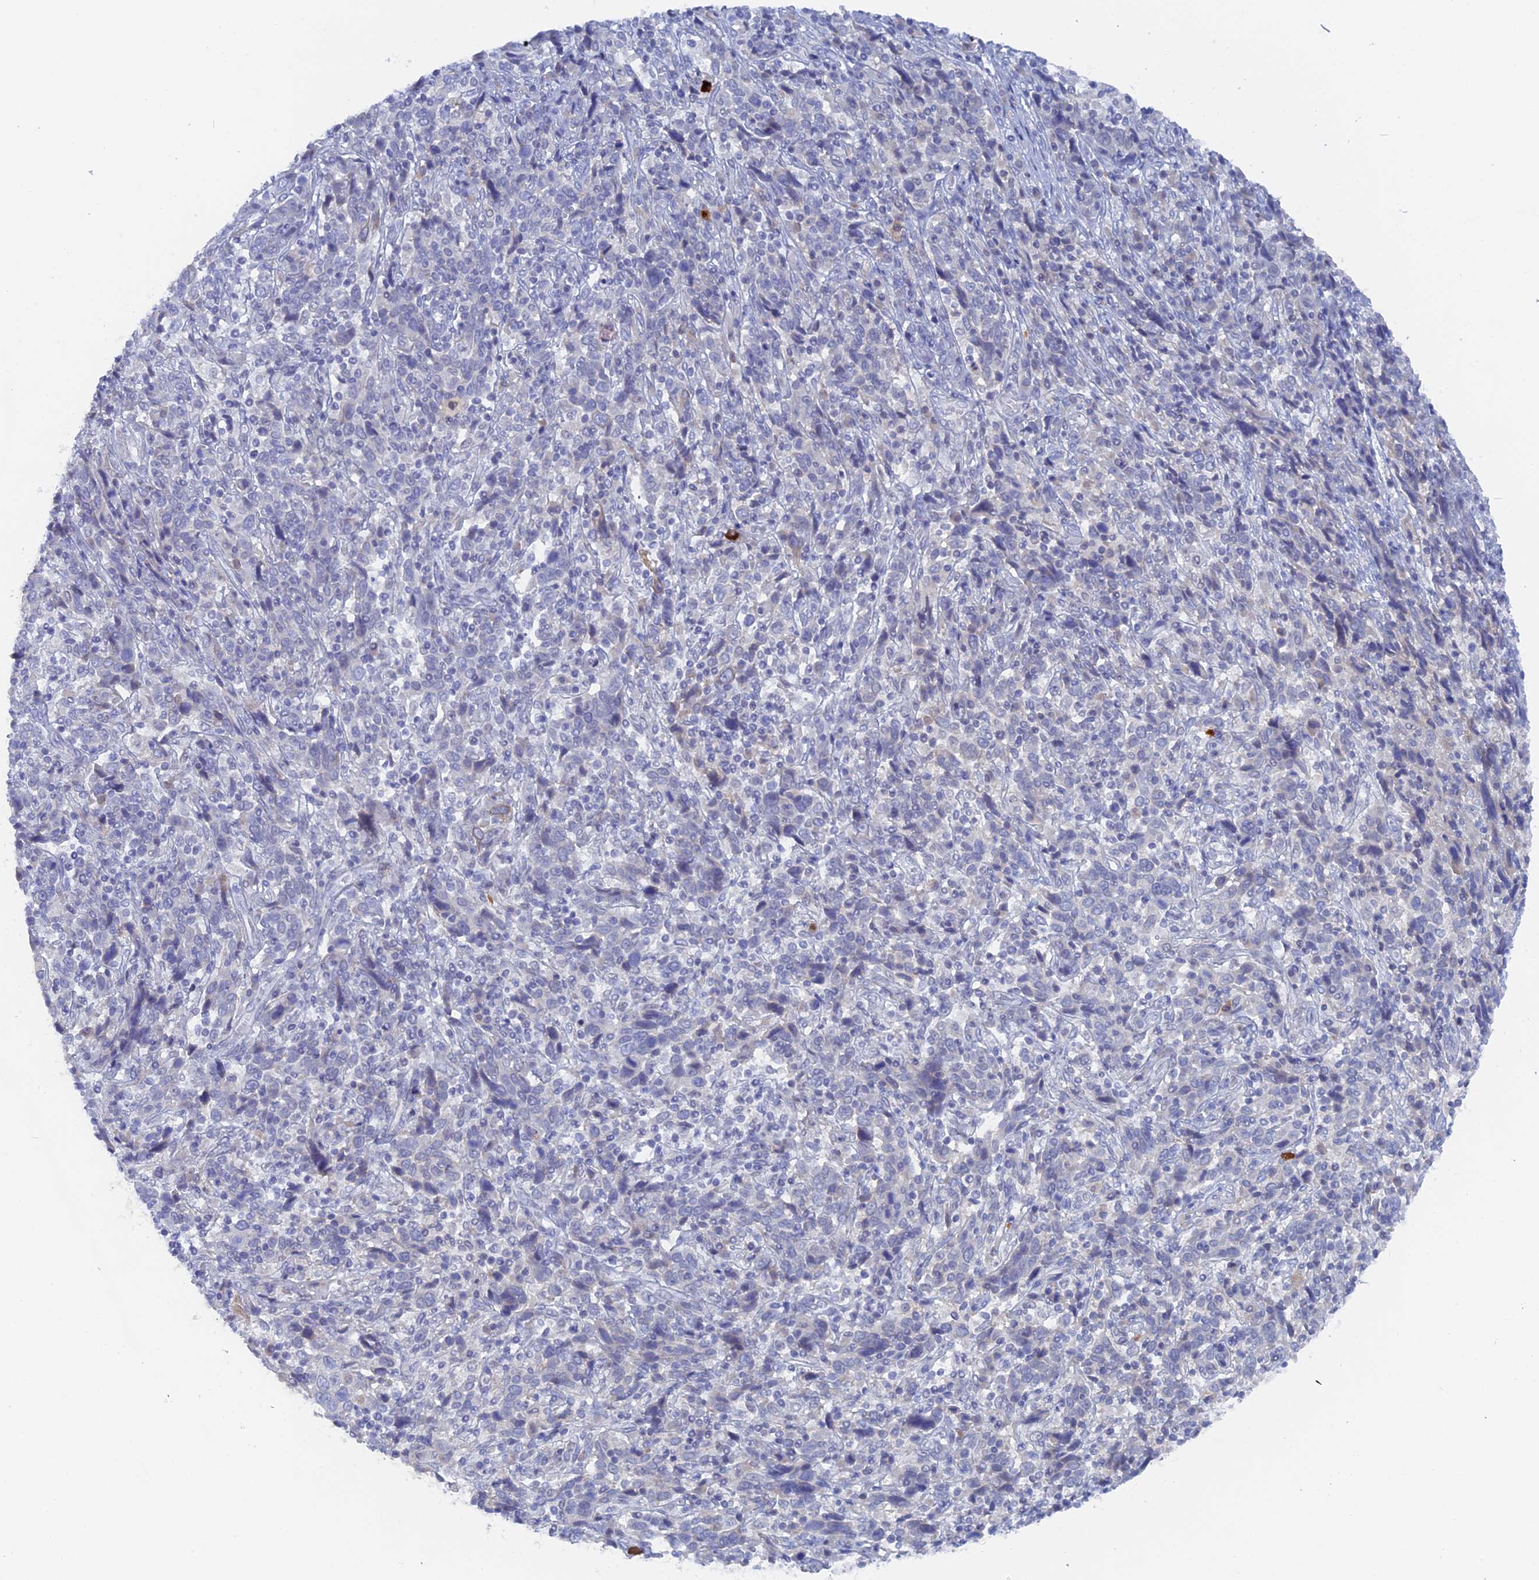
{"staining": {"intensity": "negative", "quantity": "none", "location": "none"}, "tissue": "cervical cancer", "cell_type": "Tumor cells", "image_type": "cancer", "snomed": [{"axis": "morphology", "description": "Squamous cell carcinoma, NOS"}, {"axis": "topography", "description": "Cervix"}], "caption": "An immunohistochemistry image of cervical cancer (squamous cell carcinoma) is shown. There is no staining in tumor cells of cervical cancer (squamous cell carcinoma).", "gene": "DACT3", "patient": {"sex": "female", "age": 46}}